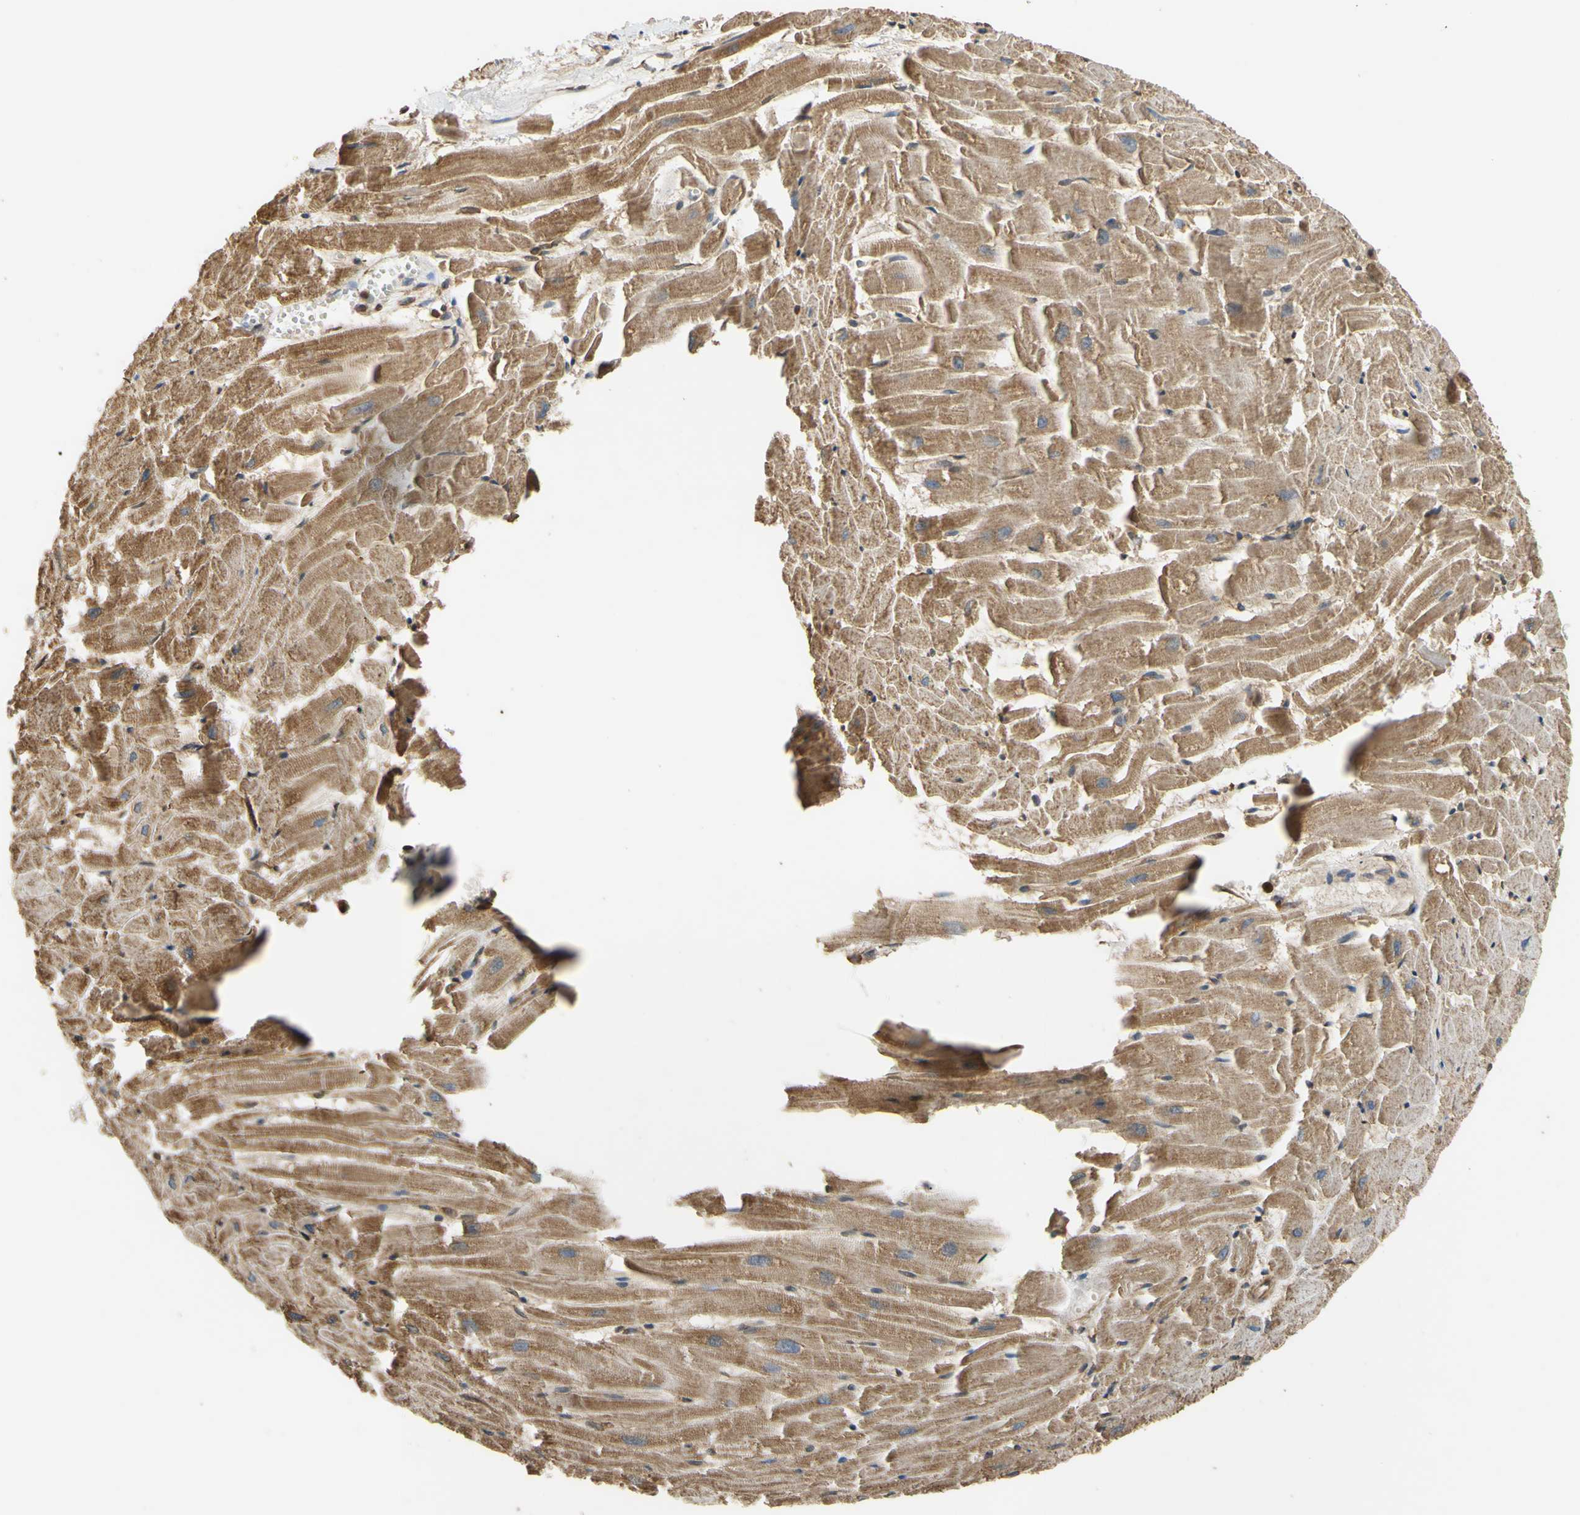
{"staining": {"intensity": "moderate", "quantity": ">75%", "location": "cytoplasmic/membranous"}, "tissue": "heart muscle", "cell_type": "Cardiomyocytes", "image_type": "normal", "snomed": [{"axis": "morphology", "description": "Normal tissue, NOS"}, {"axis": "topography", "description": "Heart"}], "caption": "IHC staining of unremarkable heart muscle, which shows medium levels of moderate cytoplasmic/membranous expression in about >75% of cardiomyocytes indicating moderate cytoplasmic/membranous protein positivity. The staining was performed using DAB (3,3'-diaminobenzidine) (brown) for protein detection and nuclei were counterstained in hematoxylin (blue).", "gene": "CTTN", "patient": {"sex": "female", "age": 19}}